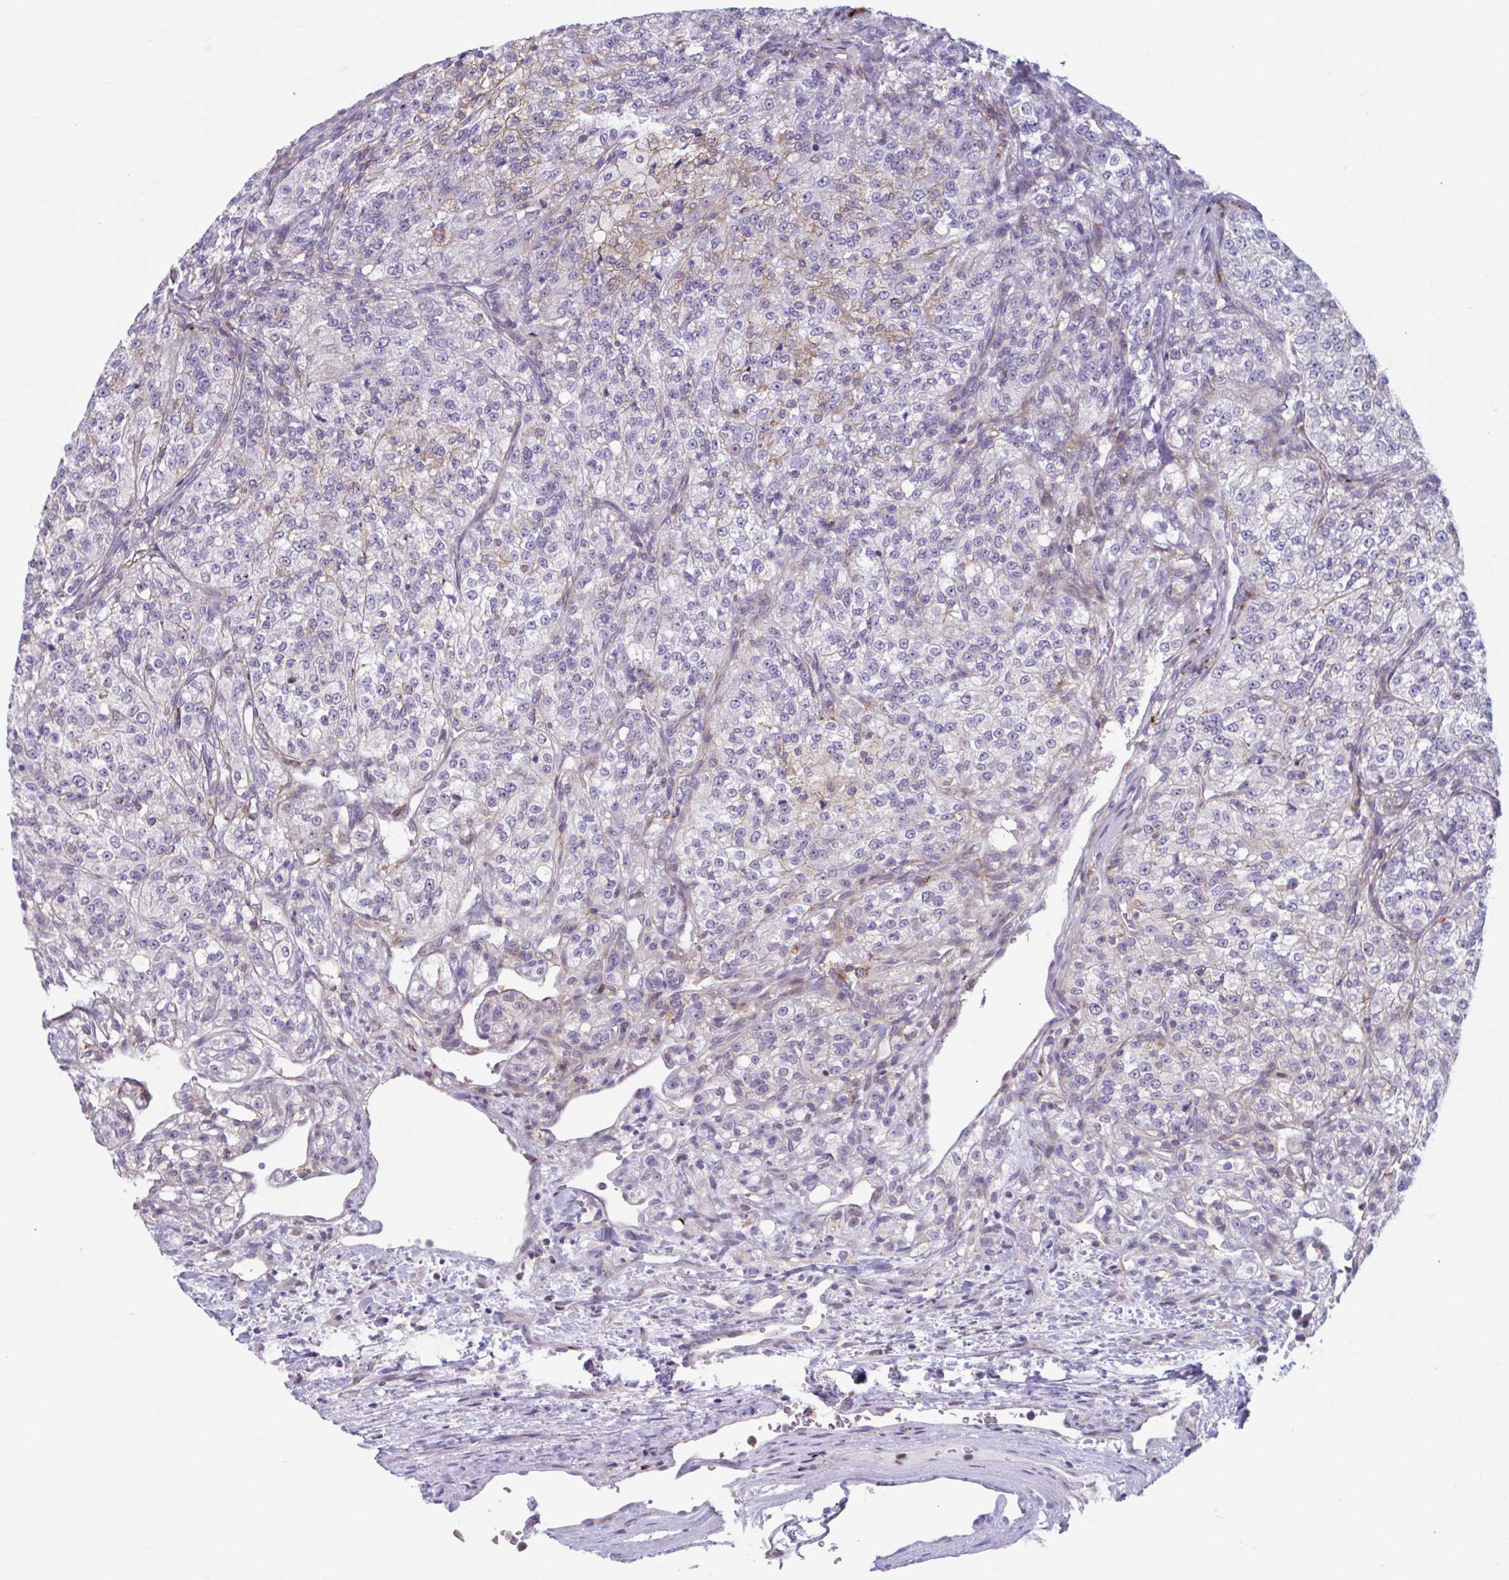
{"staining": {"intensity": "moderate", "quantity": "<25%", "location": "cytoplasmic/membranous"}, "tissue": "renal cancer", "cell_type": "Tumor cells", "image_type": "cancer", "snomed": [{"axis": "morphology", "description": "Adenocarcinoma, NOS"}, {"axis": "topography", "description": "Kidney"}], "caption": "Renal adenocarcinoma tissue shows moderate cytoplasmic/membranous expression in about <25% of tumor cells, visualized by immunohistochemistry.", "gene": "ADAT3", "patient": {"sex": "female", "age": 63}}